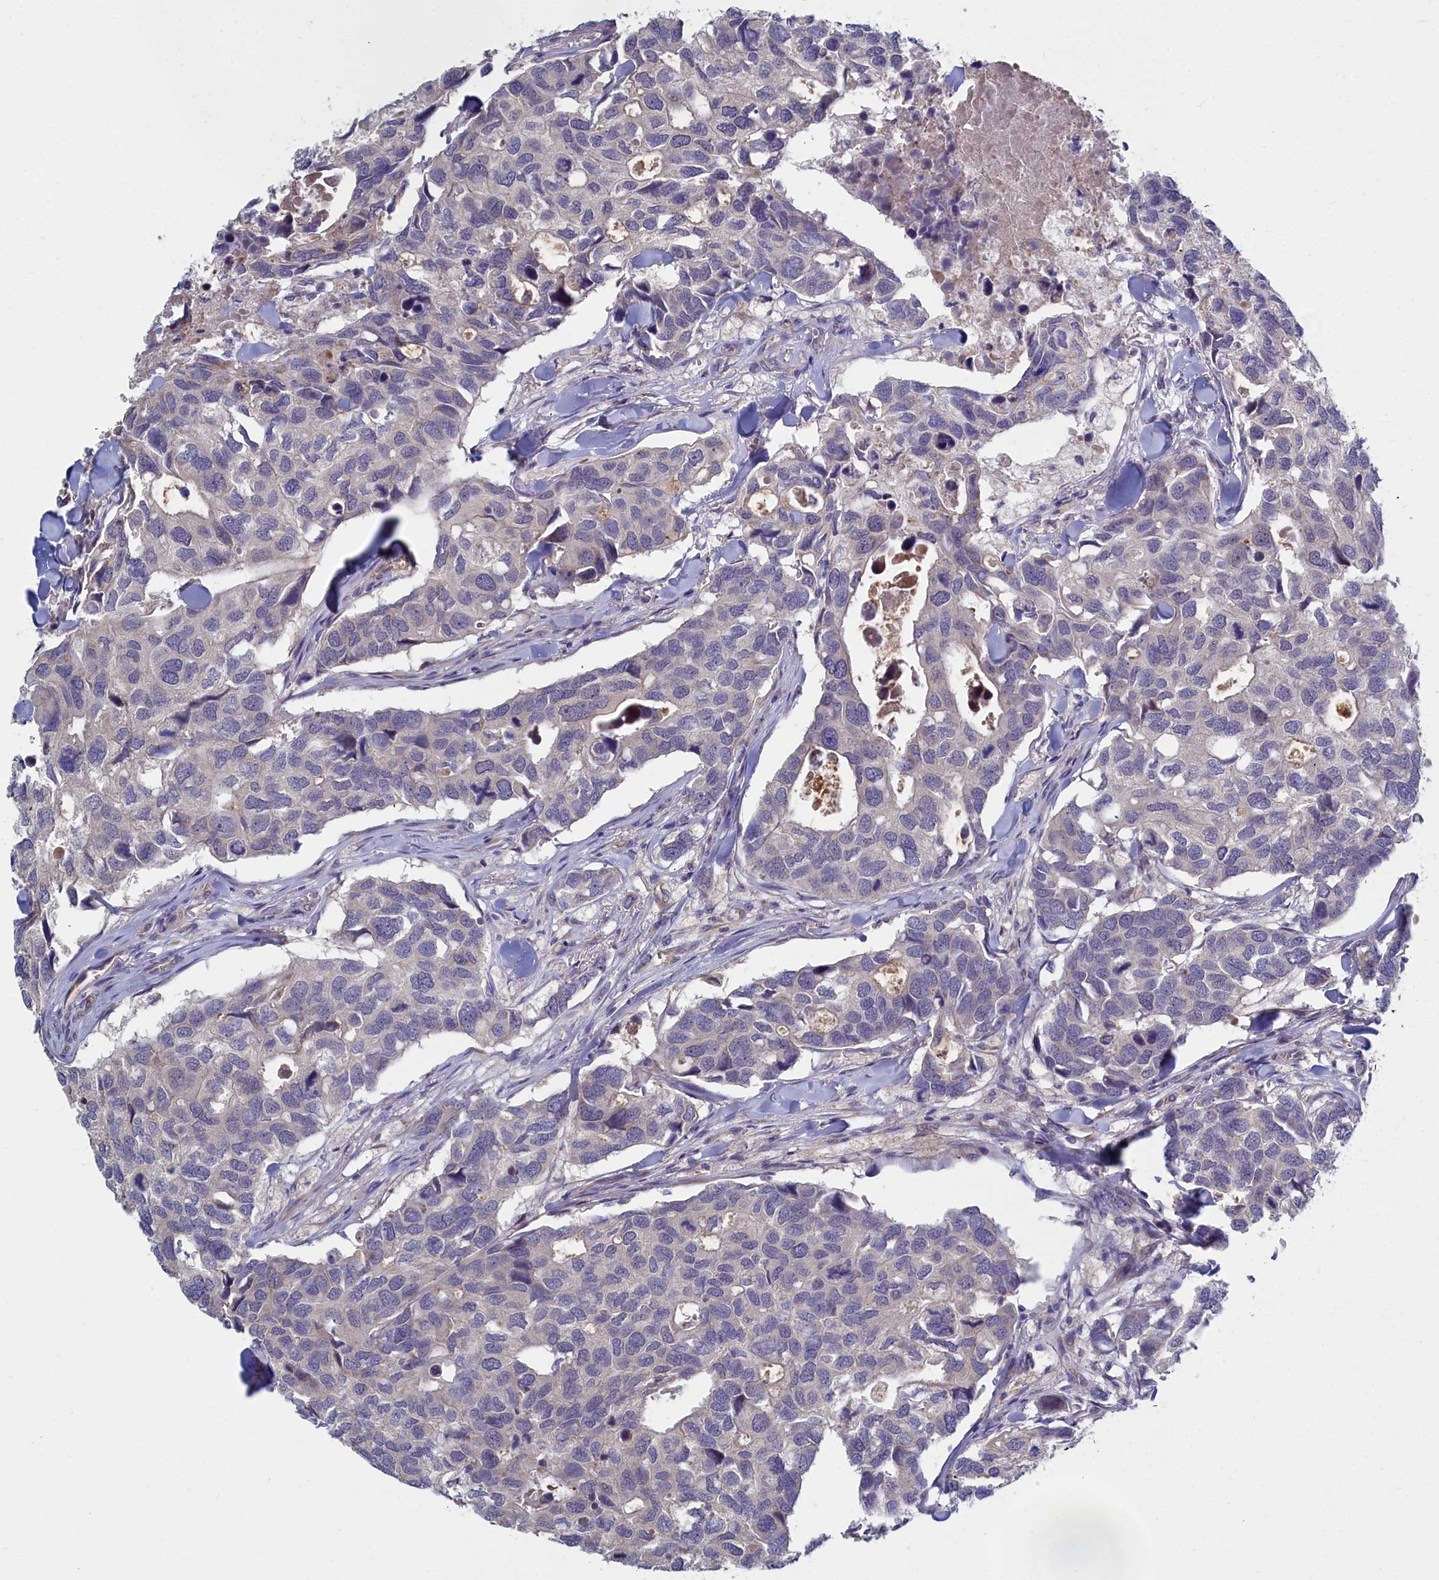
{"staining": {"intensity": "negative", "quantity": "none", "location": "none"}, "tissue": "breast cancer", "cell_type": "Tumor cells", "image_type": "cancer", "snomed": [{"axis": "morphology", "description": "Duct carcinoma"}, {"axis": "topography", "description": "Breast"}], "caption": "An image of infiltrating ductal carcinoma (breast) stained for a protein reveals no brown staining in tumor cells.", "gene": "RDX", "patient": {"sex": "female", "age": 83}}